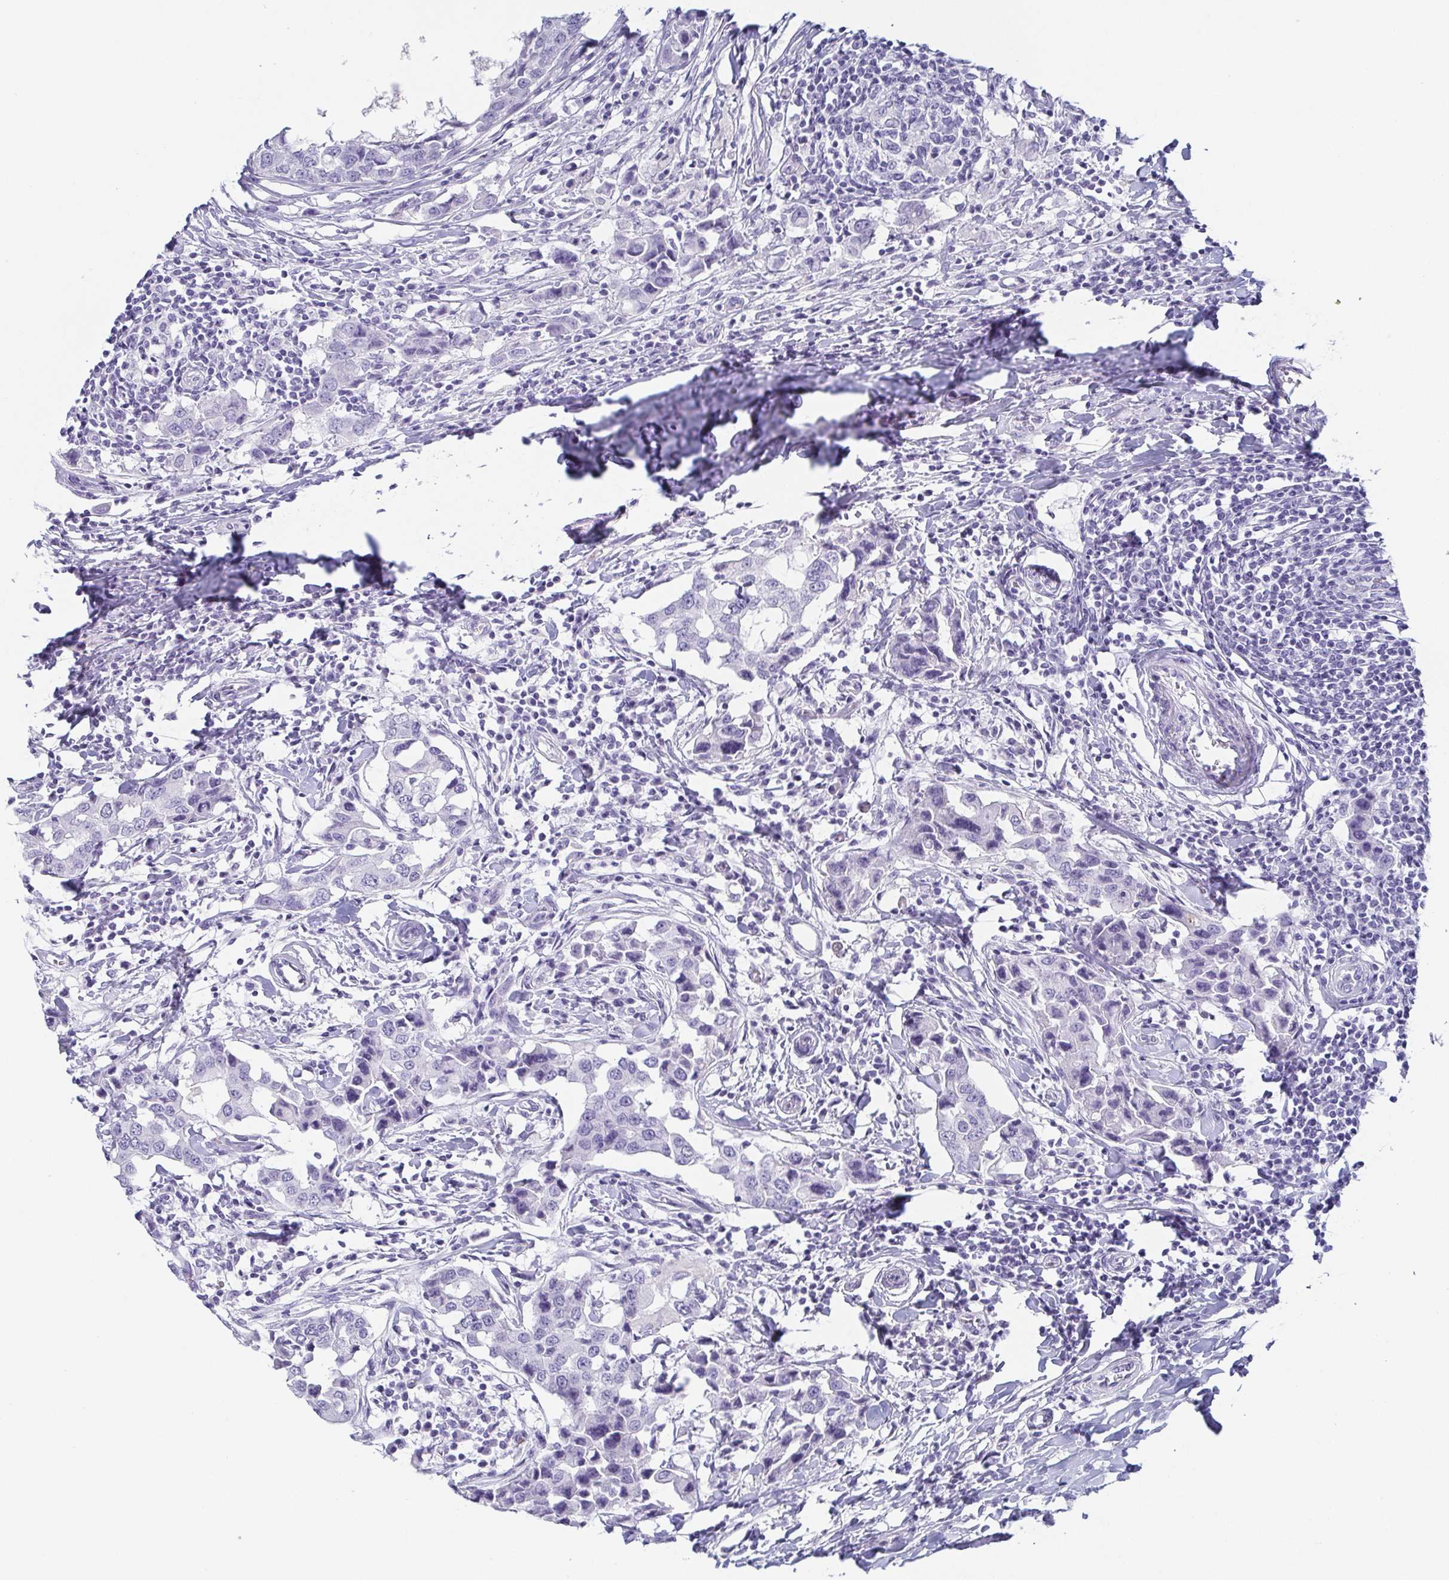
{"staining": {"intensity": "negative", "quantity": "none", "location": "none"}, "tissue": "breast cancer", "cell_type": "Tumor cells", "image_type": "cancer", "snomed": [{"axis": "morphology", "description": "Duct carcinoma"}, {"axis": "topography", "description": "Breast"}], "caption": "This image is of breast cancer (intraductal carcinoma) stained with IHC to label a protein in brown with the nuclei are counter-stained blue. There is no expression in tumor cells.", "gene": "ZG16B", "patient": {"sex": "female", "age": 27}}